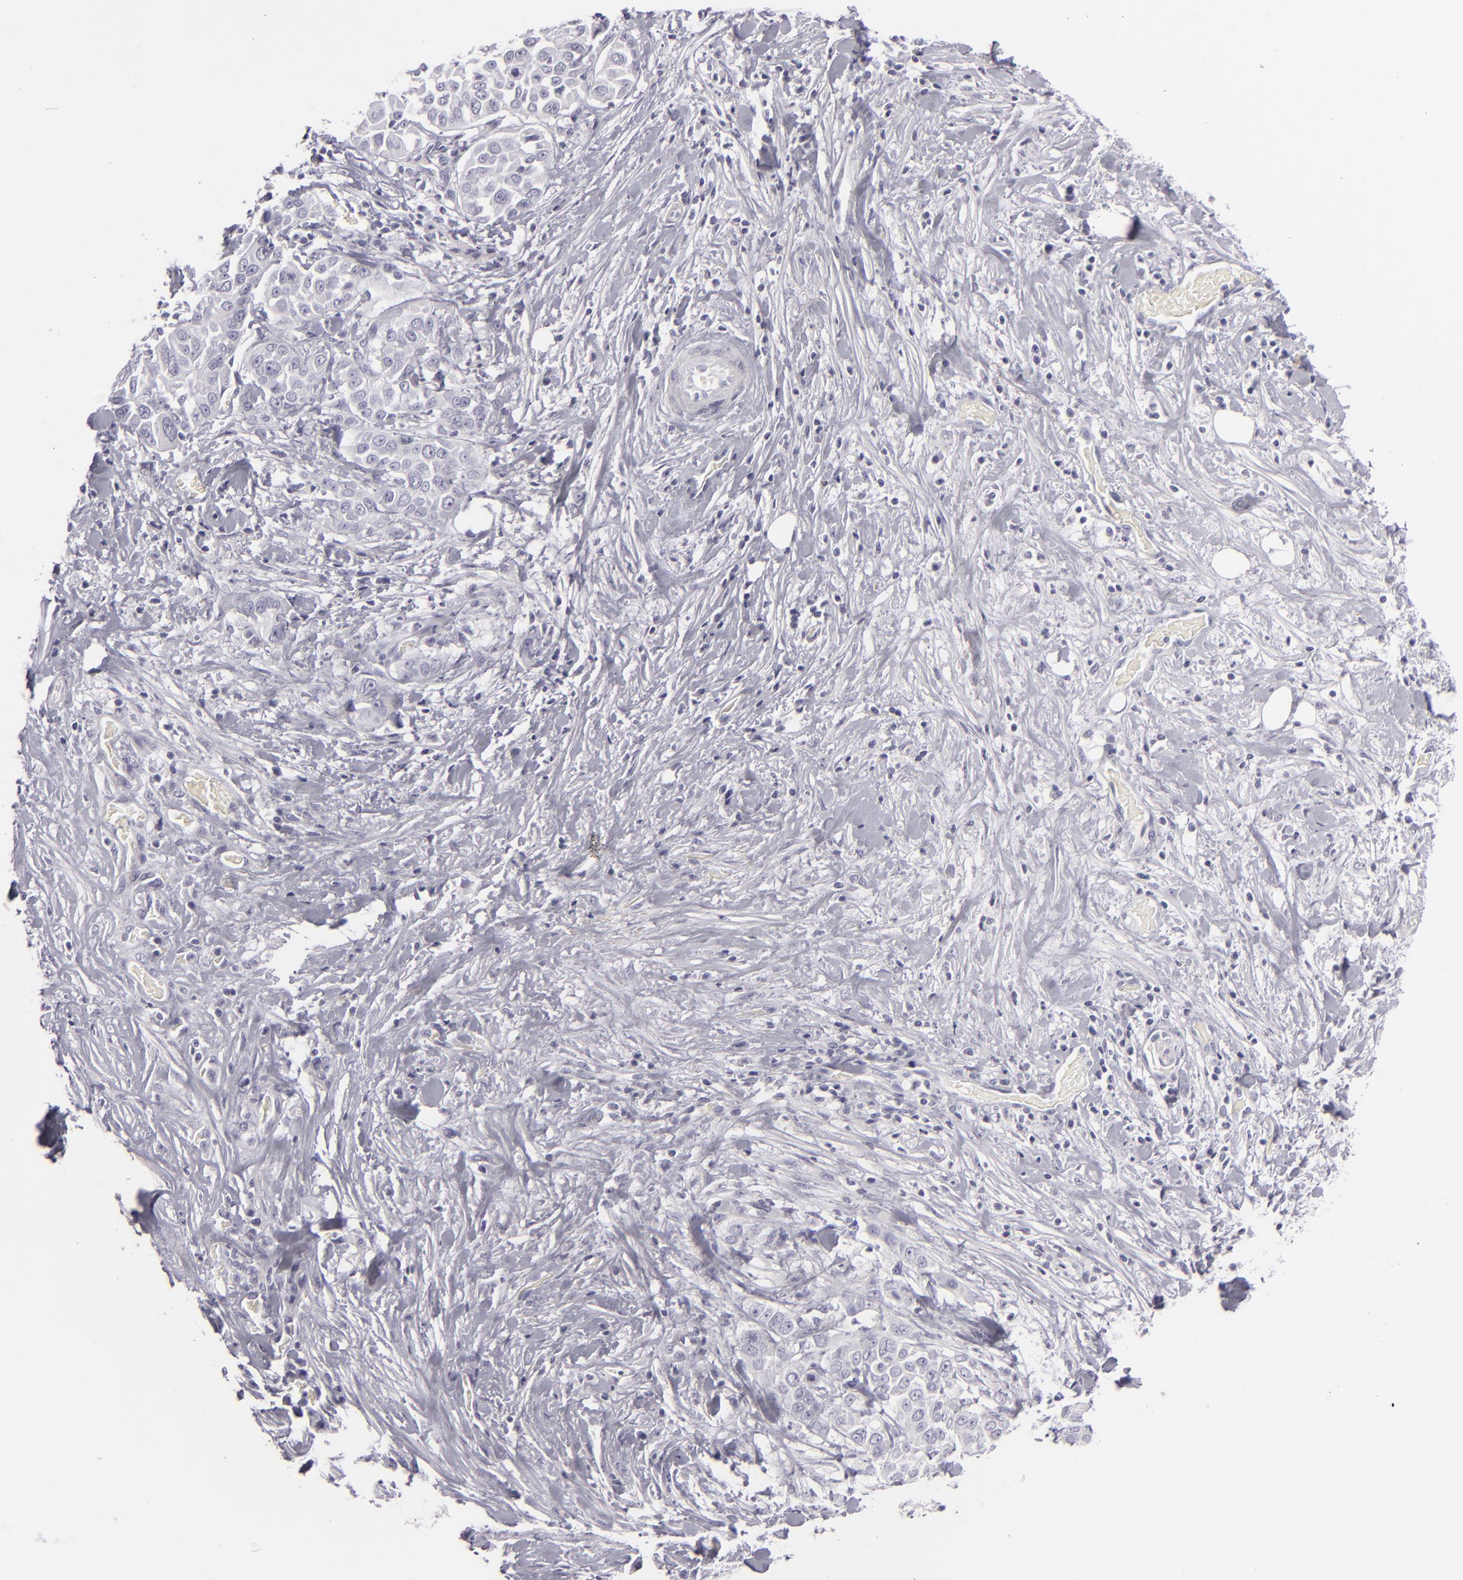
{"staining": {"intensity": "negative", "quantity": "none", "location": "none"}, "tissue": "pancreatic cancer", "cell_type": "Tumor cells", "image_type": "cancer", "snomed": [{"axis": "morphology", "description": "Adenocarcinoma, NOS"}, {"axis": "topography", "description": "Pancreas"}], "caption": "Immunohistochemistry (IHC) image of human pancreatic adenocarcinoma stained for a protein (brown), which displays no staining in tumor cells.", "gene": "CDX2", "patient": {"sex": "female", "age": 52}}